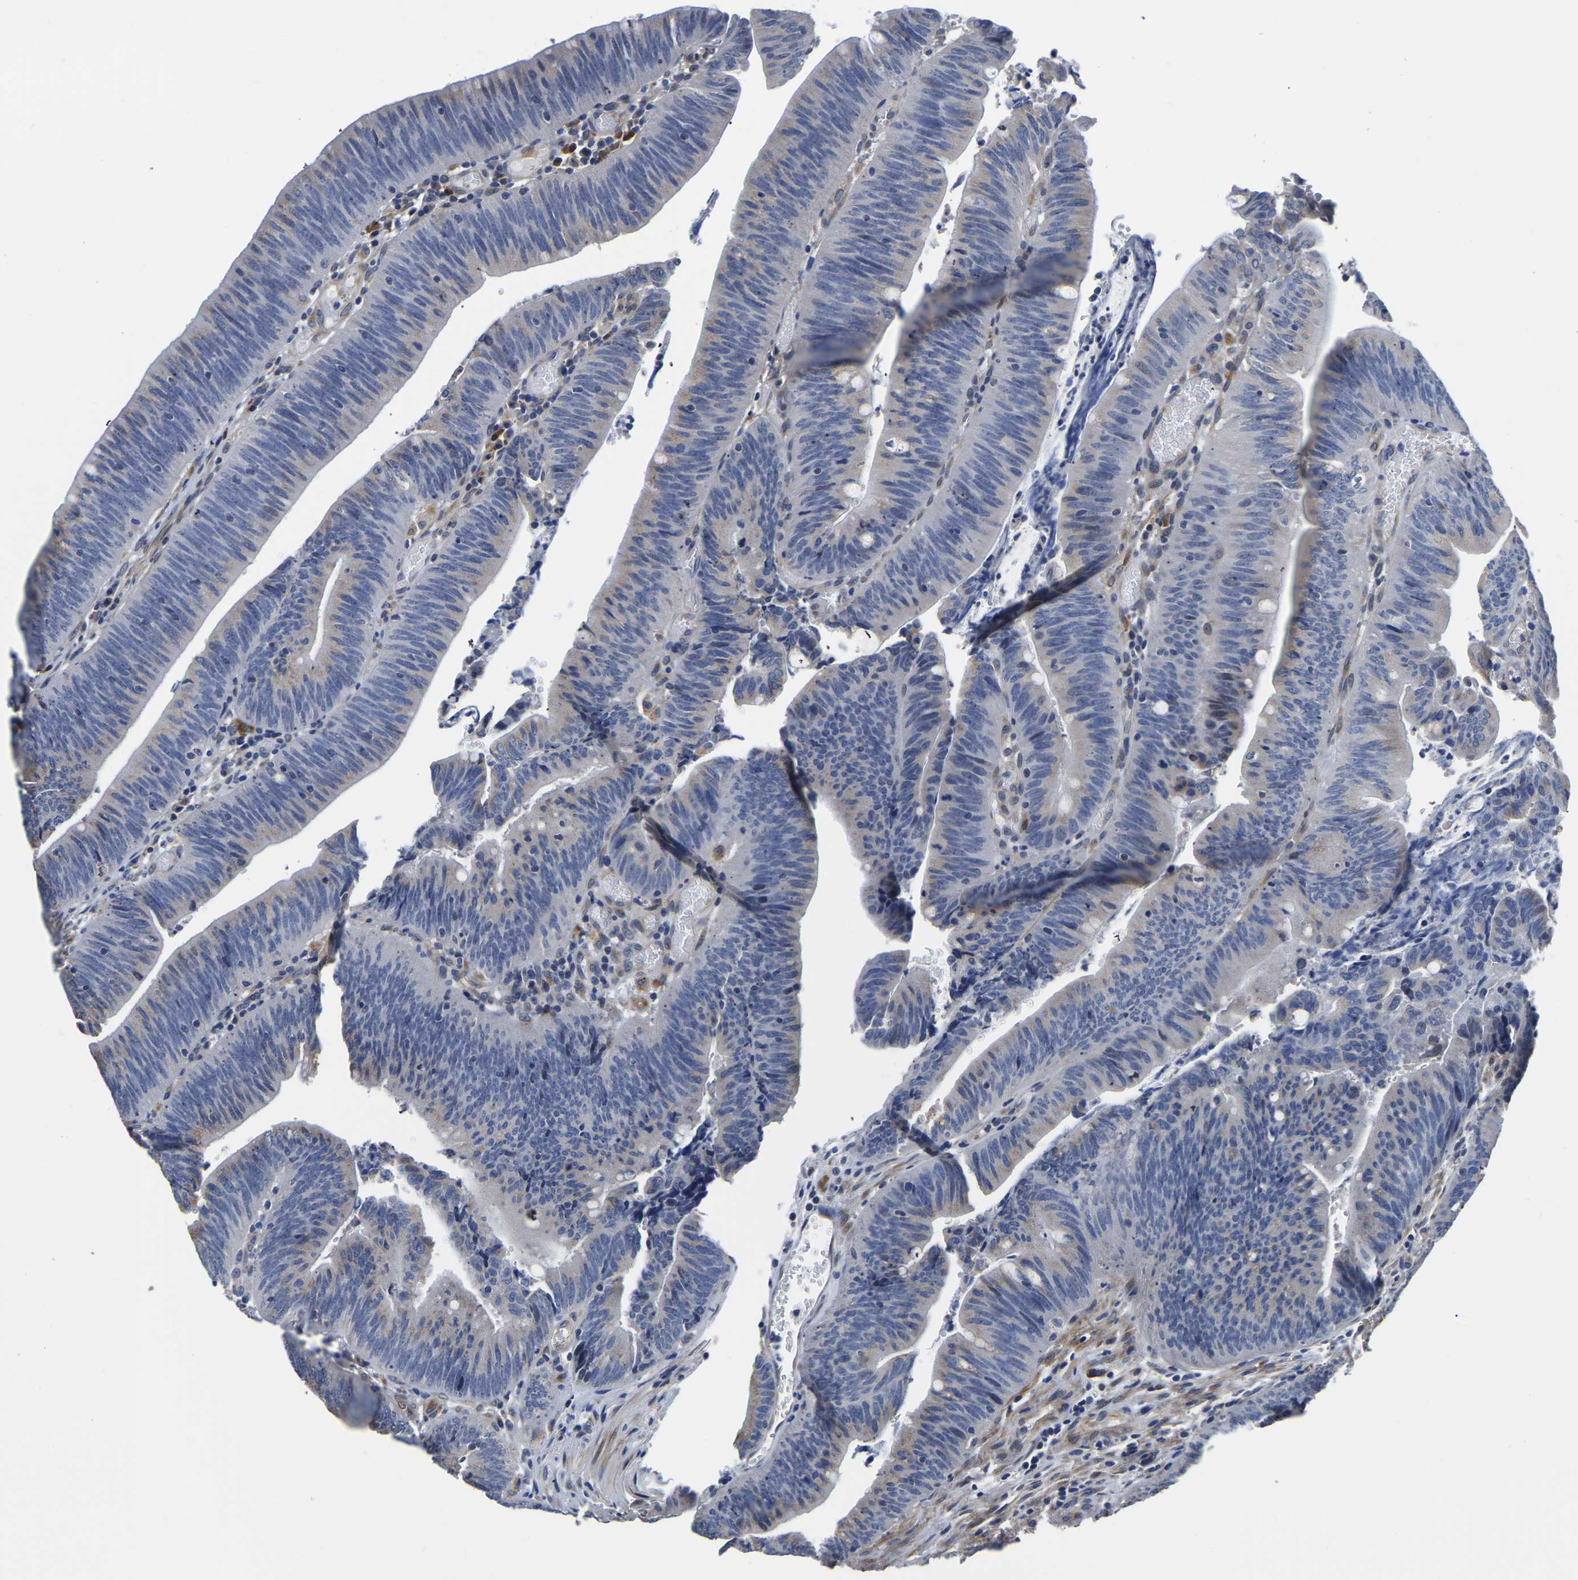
{"staining": {"intensity": "negative", "quantity": "none", "location": "none"}, "tissue": "colorectal cancer", "cell_type": "Tumor cells", "image_type": "cancer", "snomed": [{"axis": "morphology", "description": "Normal tissue, NOS"}, {"axis": "morphology", "description": "Adenocarcinoma, NOS"}, {"axis": "topography", "description": "Rectum"}], "caption": "IHC of adenocarcinoma (colorectal) displays no staining in tumor cells.", "gene": "PDLIM7", "patient": {"sex": "female", "age": 66}}